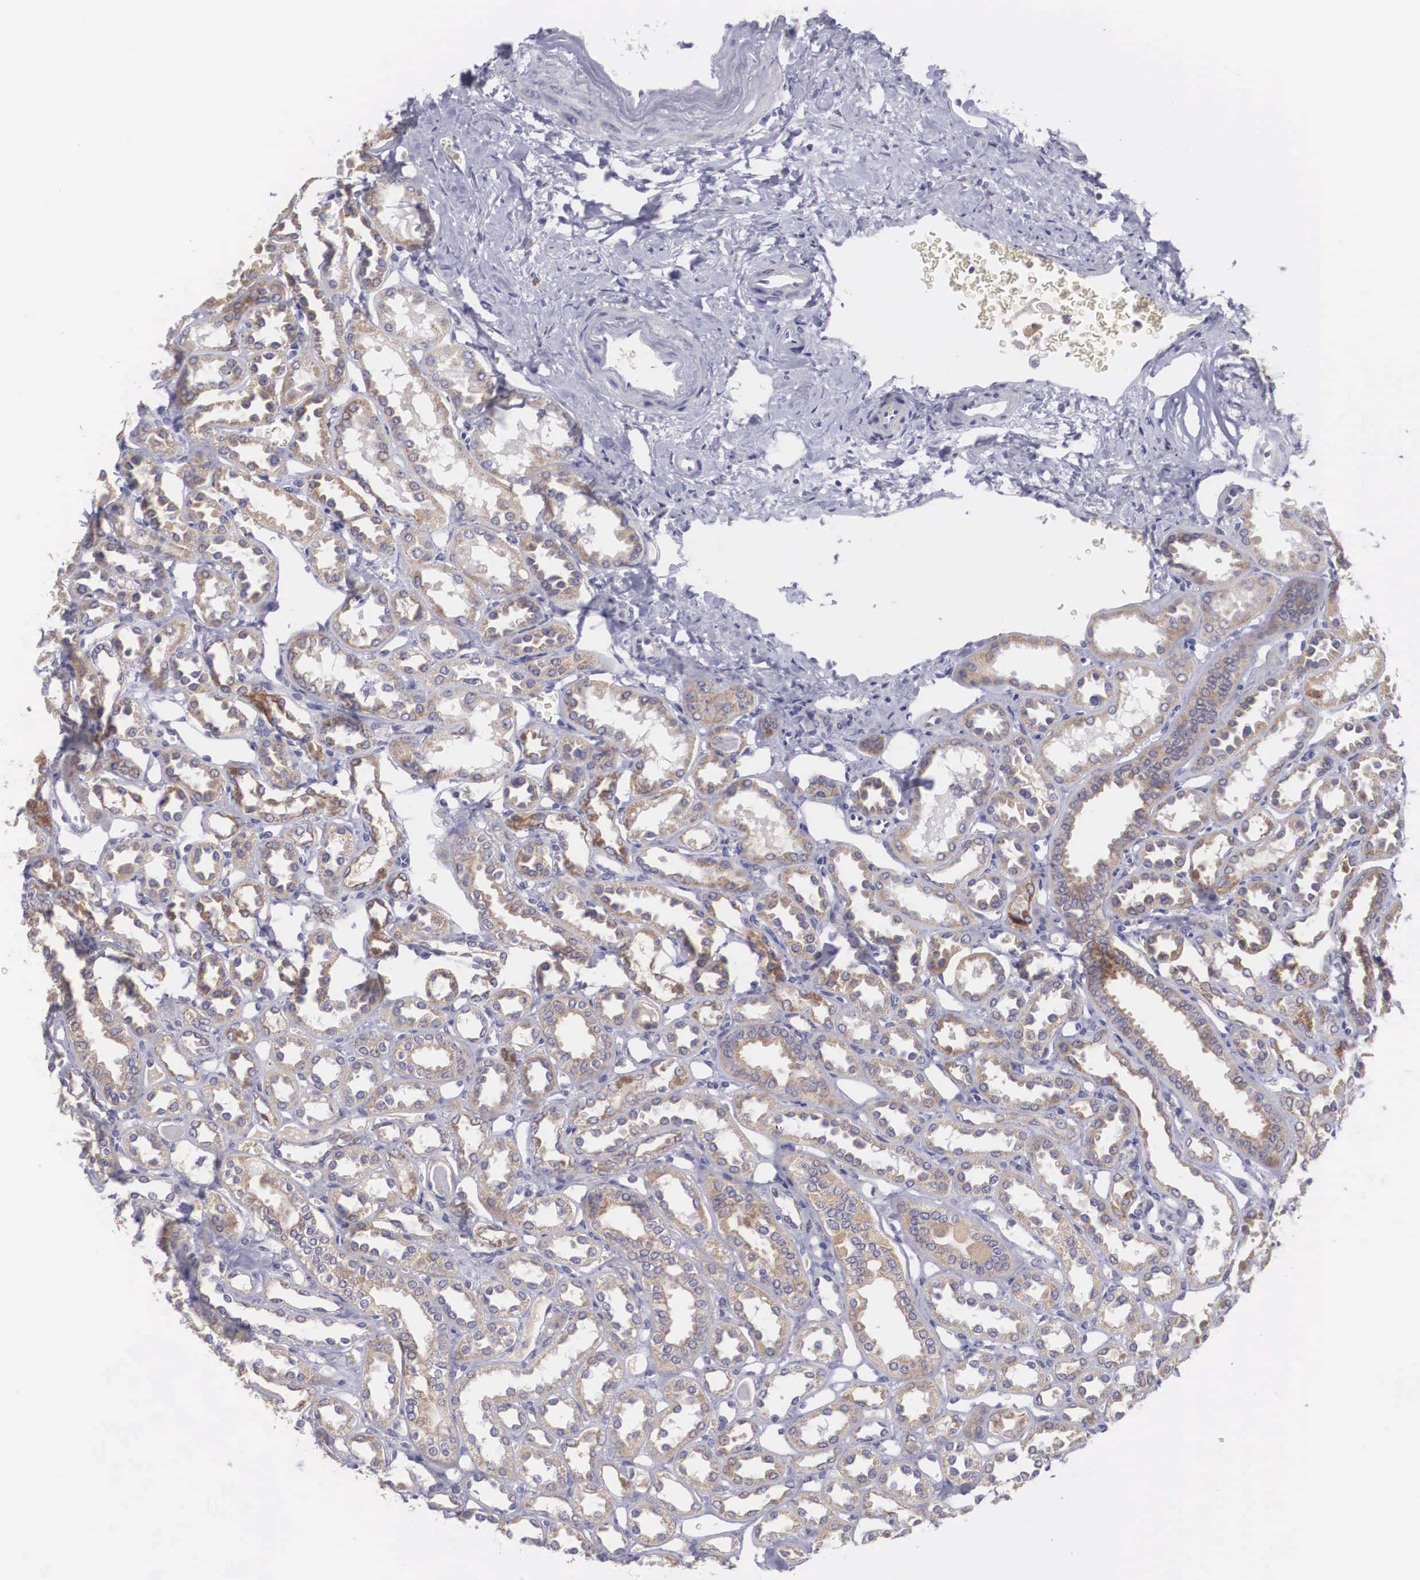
{"staining": {"intensity": "negative", "quantity": "none", "location": "none"}, "tissue": "kidney", "cell_type": "Cells in glomeruli", "image_type": "normal", "snomed": [{"axis": "morphology", "description": "Normal tissue, NOS"}, {"axis": "topography", "description": "Kidney"}], "caption": "A high-resolution image shows immunohistochemistry staining of benign kidney, which shows no significant positivity in cells in glomeruli.", "gene": "NREP", "patient": {"sex": "female", "age": 52}}